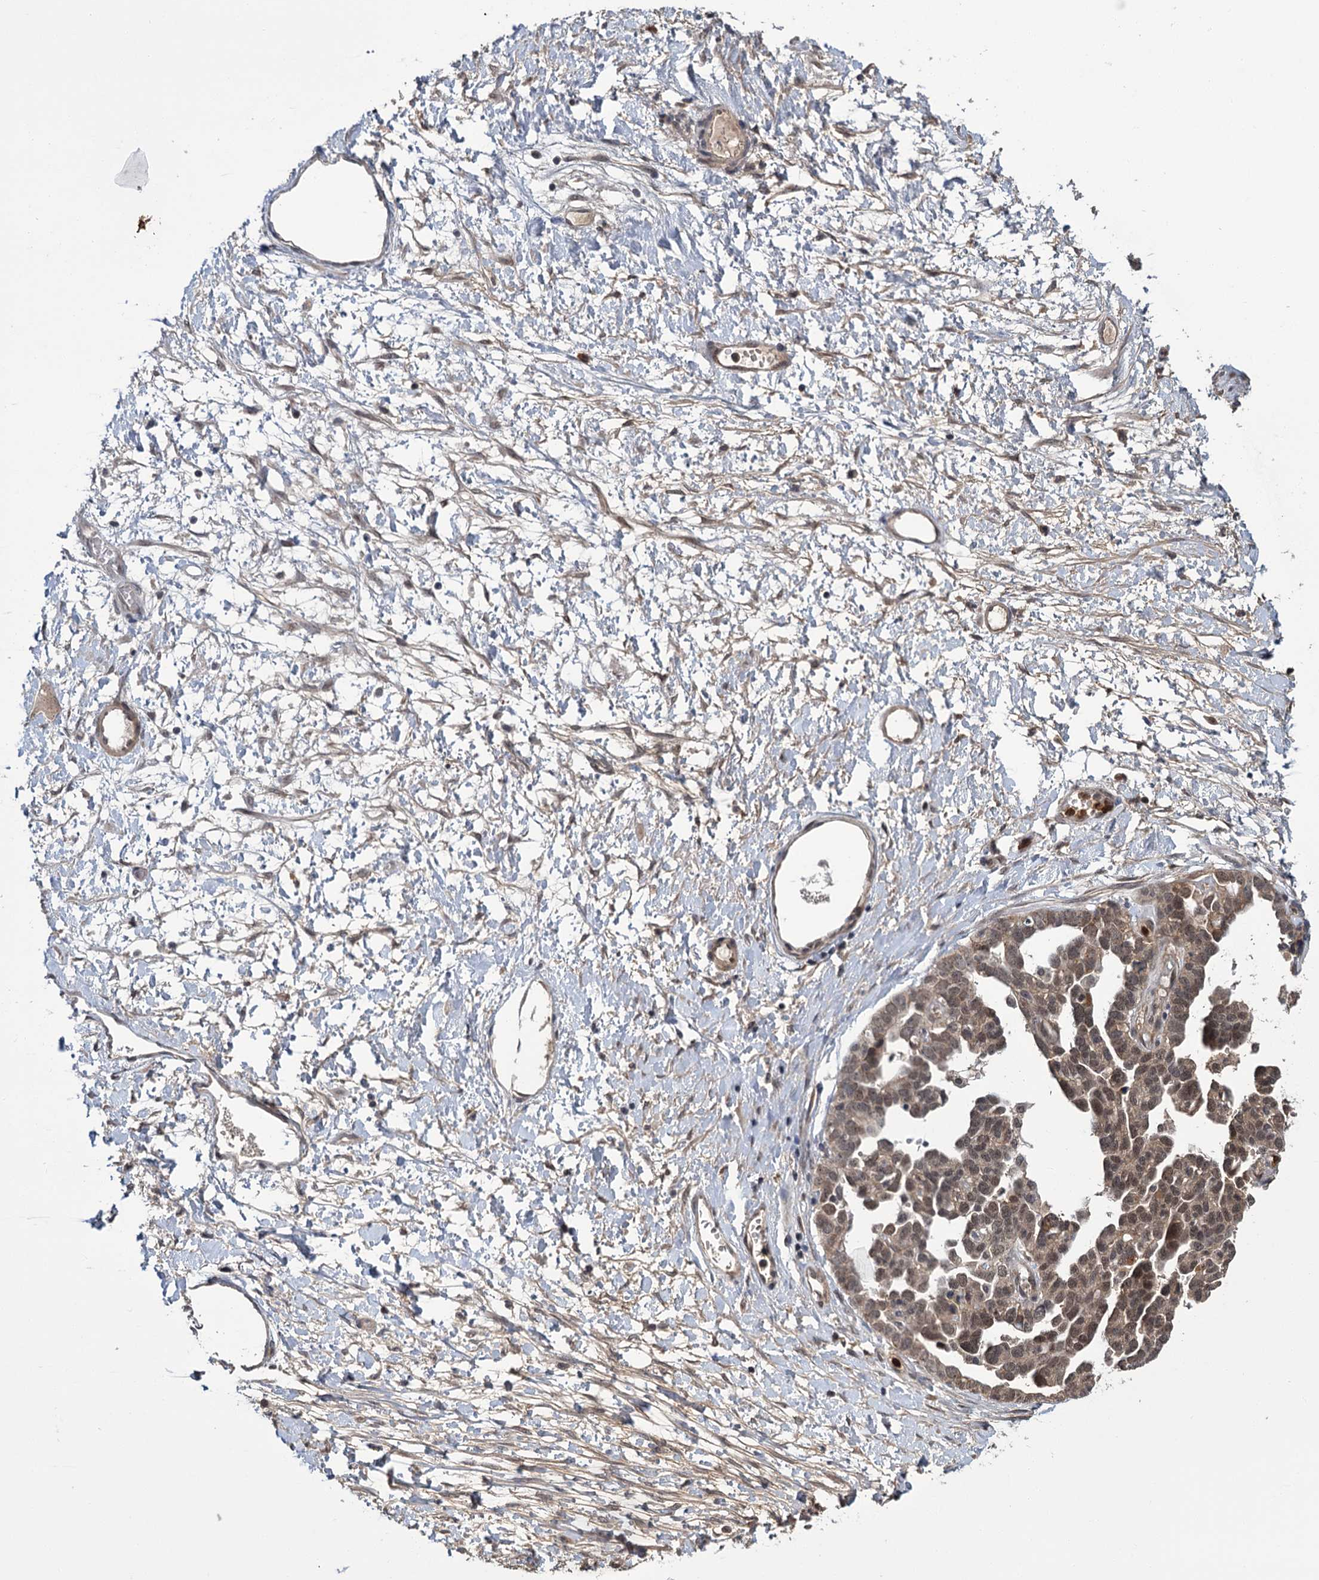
{"staining": {"intensity": "moderate", "quantity": ">75%", "location": "nuclear"}, "tissue": "ovarian cancer", "cell_type": "Tumor cells", "image_type": "cancer", "snomed": [{"axis": "morphology", "description": "Cystadenocarcinoma, serous, NOS"}, {"axis": "topography", "description": "Ovary"}], "caption": "Brown immunohistochemical staining in human ovarian serous cystadenocarcinoma reveals moderate nuclear positivity in approximately >75% of tumor cells.", "gene": "KANSL2", "patient": {"sex": "female", "age": 54}}